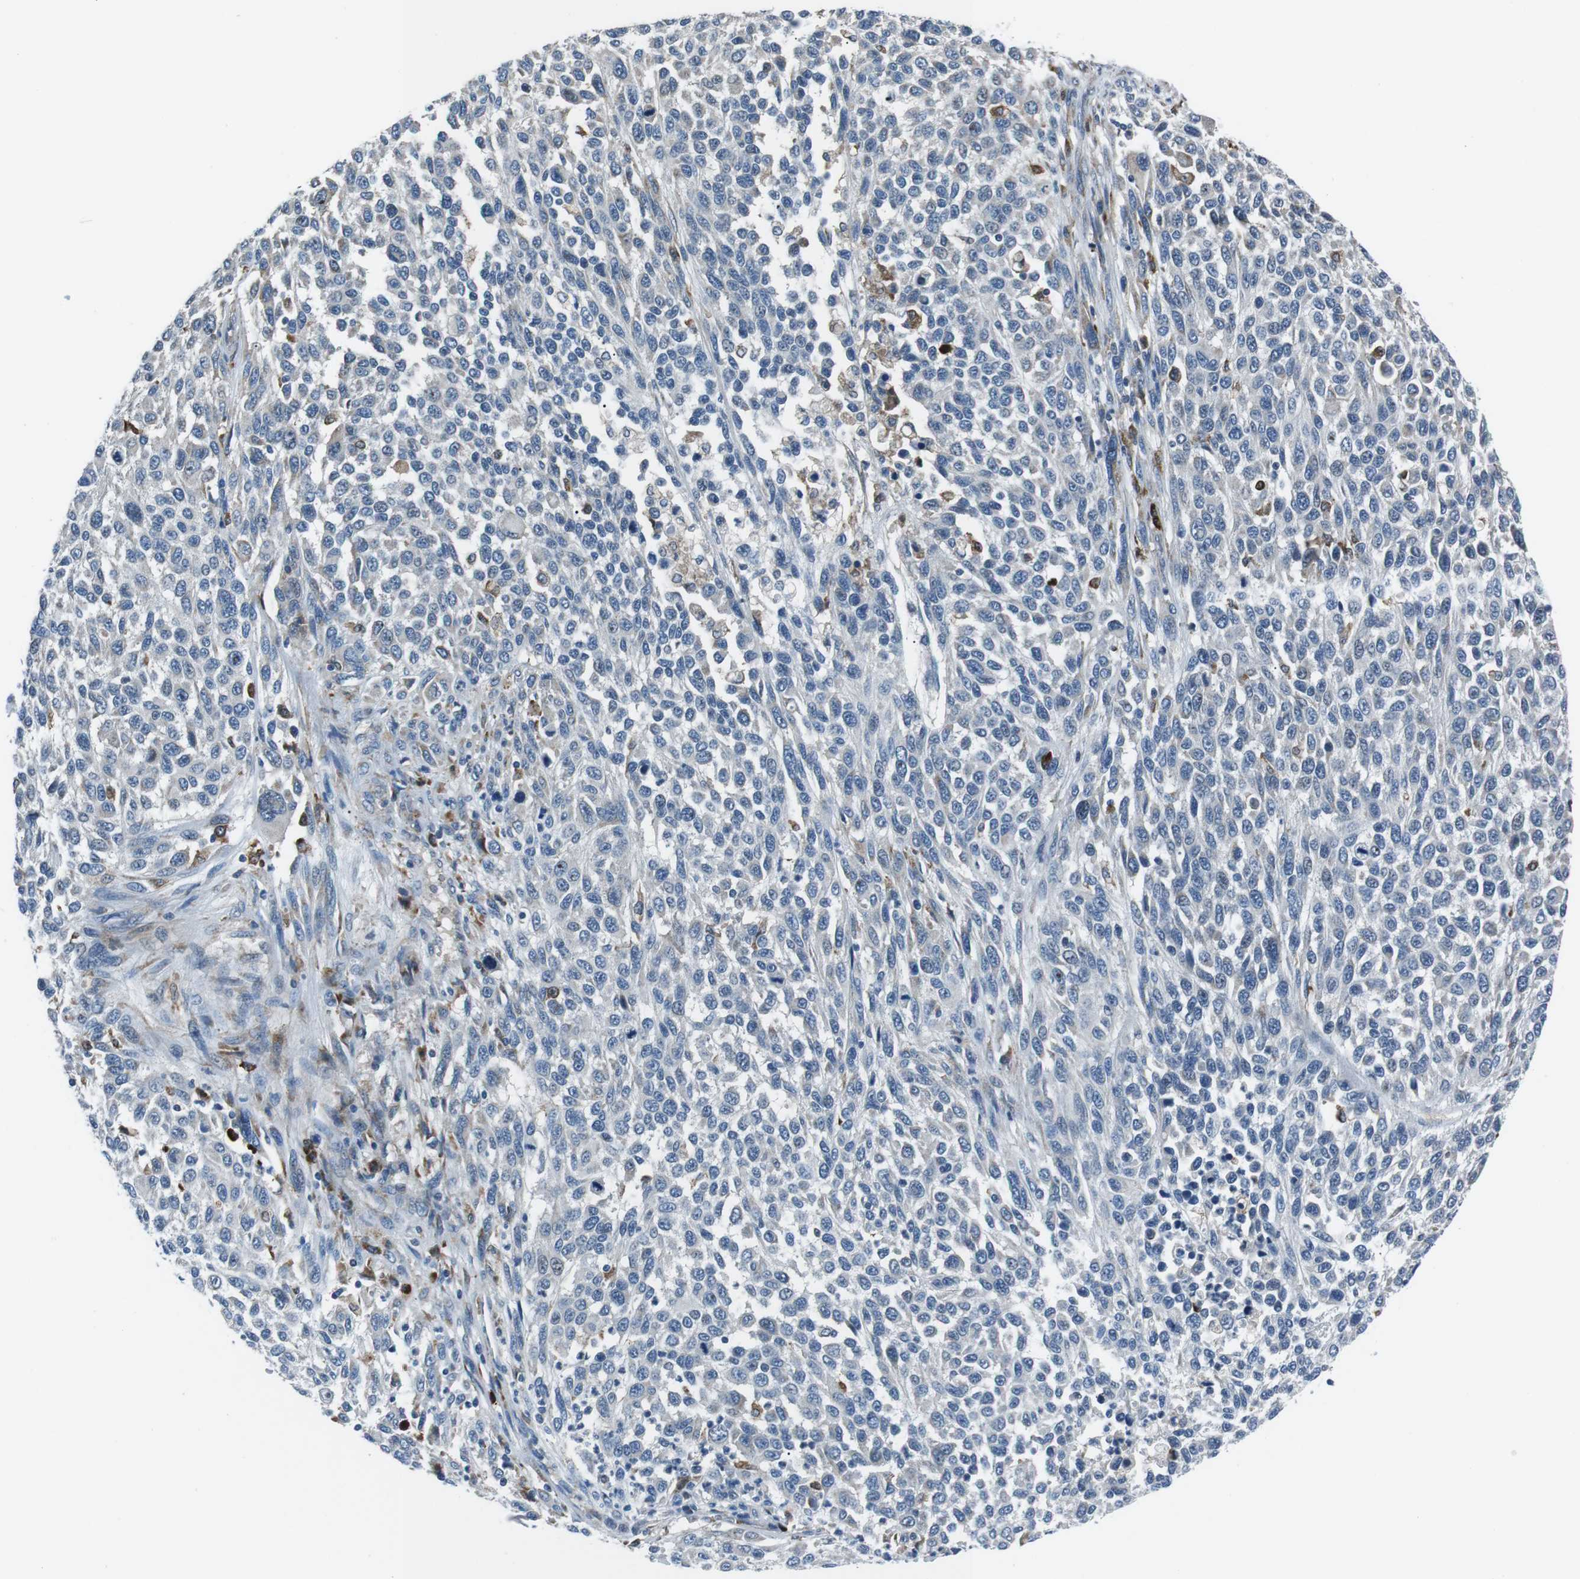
{"staining": {"intensity": "negative", "quantity": "none", "location": "none"}, "tissue": "melanoma", "cell_type": "Tumor cells", "image_type": "cancer", "snomed": [{"axis": "morphology", "description": "Malignant melanoma, Metastatic site"}, {"axis": "topography", "description": "Lymph node"}], "caption": "DAB immunohistochemical staining of melanoma exhibits no significant expression in tumor cells.", "gene": "BLNK", "patient": {"sex": "male", "age": 61}}